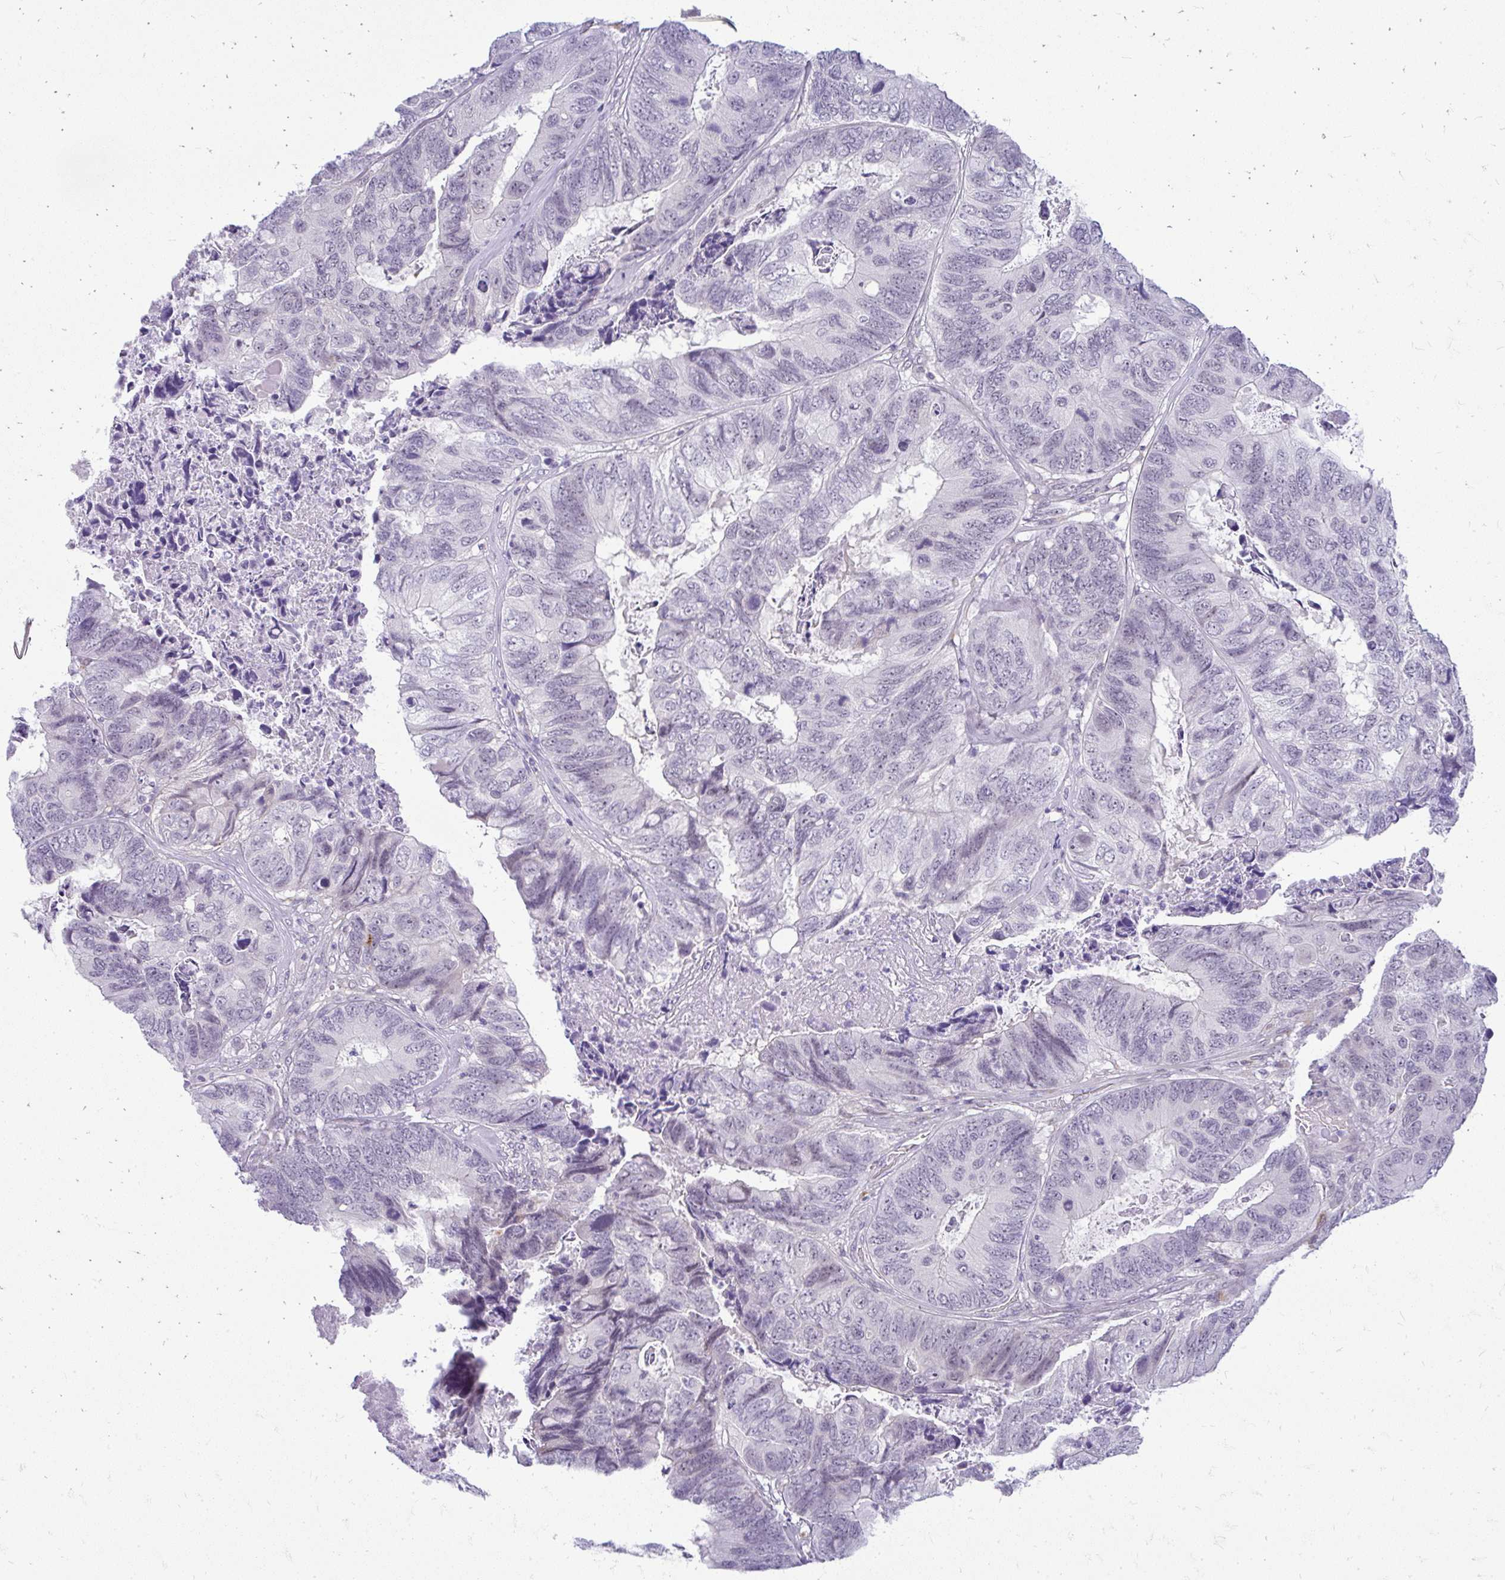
{"staining": {"intensity": "negative", "quantity": "none", "location": "none"}, "tissue": "colorectal cancer", "cell_type": "Tumor cells", "image_type": "cancer", "snomed": [{"axis": "morphology", "description": "Adenocarcinoma, NOS"}, {"axis": "topography", "description": "Colon"}], "caption": "The photomicrograph exhibits no staining of tumor cells in colorectal cancer (adenocarcinoma).", "gene": "TEX33", "patient": {"sex": "female", "age": 67}}